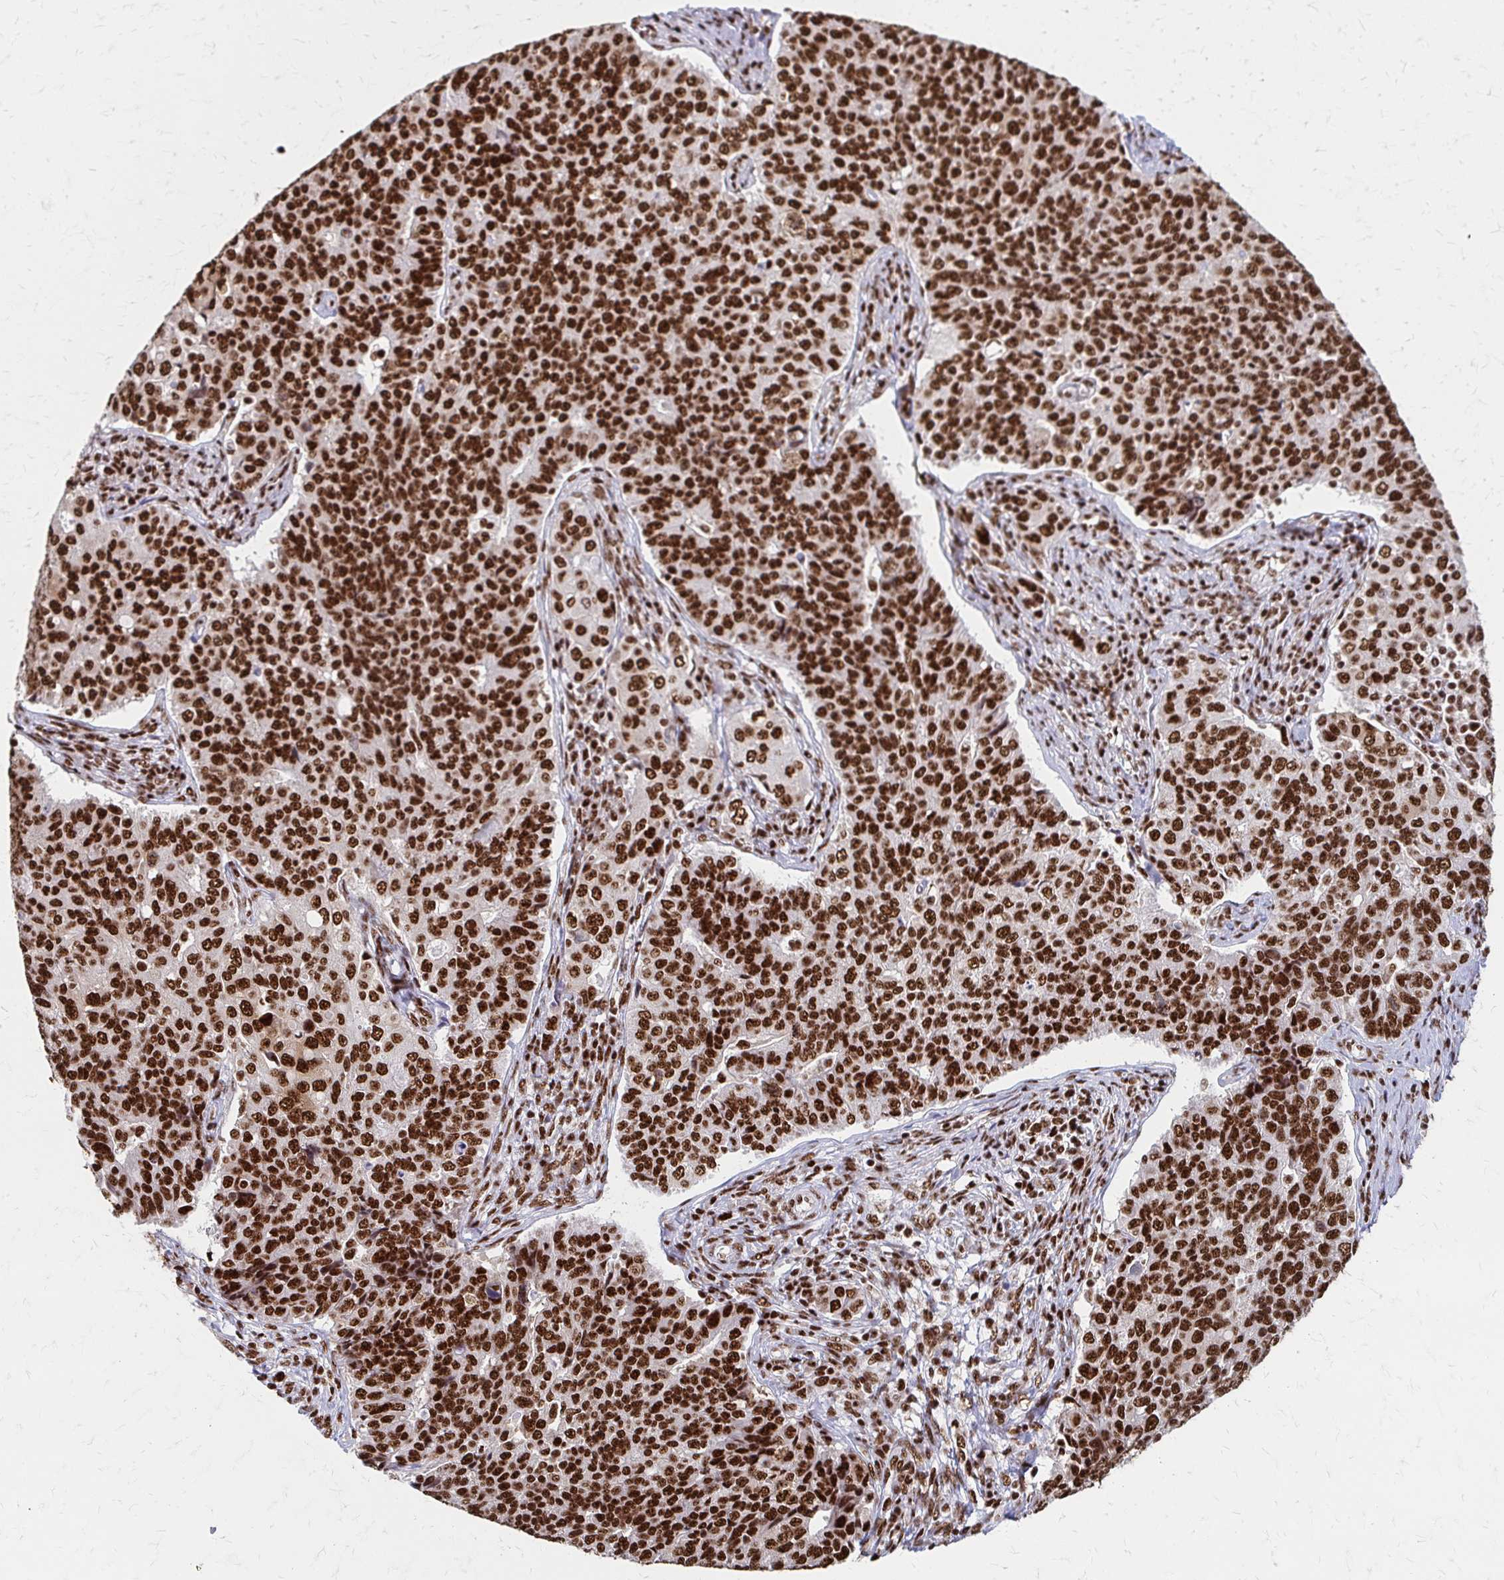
{"staining": {"intensity": "strong", "quantity": ">75%", "location": "nuclear"}, "tissue": "endometrial cancer", "cell_type": "Tumor cells", "image_type": "cancer", "snomed": [{"axis": "morphology", "description": "Adenocarcinoma, NOS"}, {"axis": "topography", "description": "Endometrium"}], "caption": "Immunohistochemical staining of endometrial cancer demonstrates high levels of strong nuclear protein expression in approximately >75% of tumor cells.", "gene": "CNKSR3", "patient": {"sex": "female", "age": 43}}